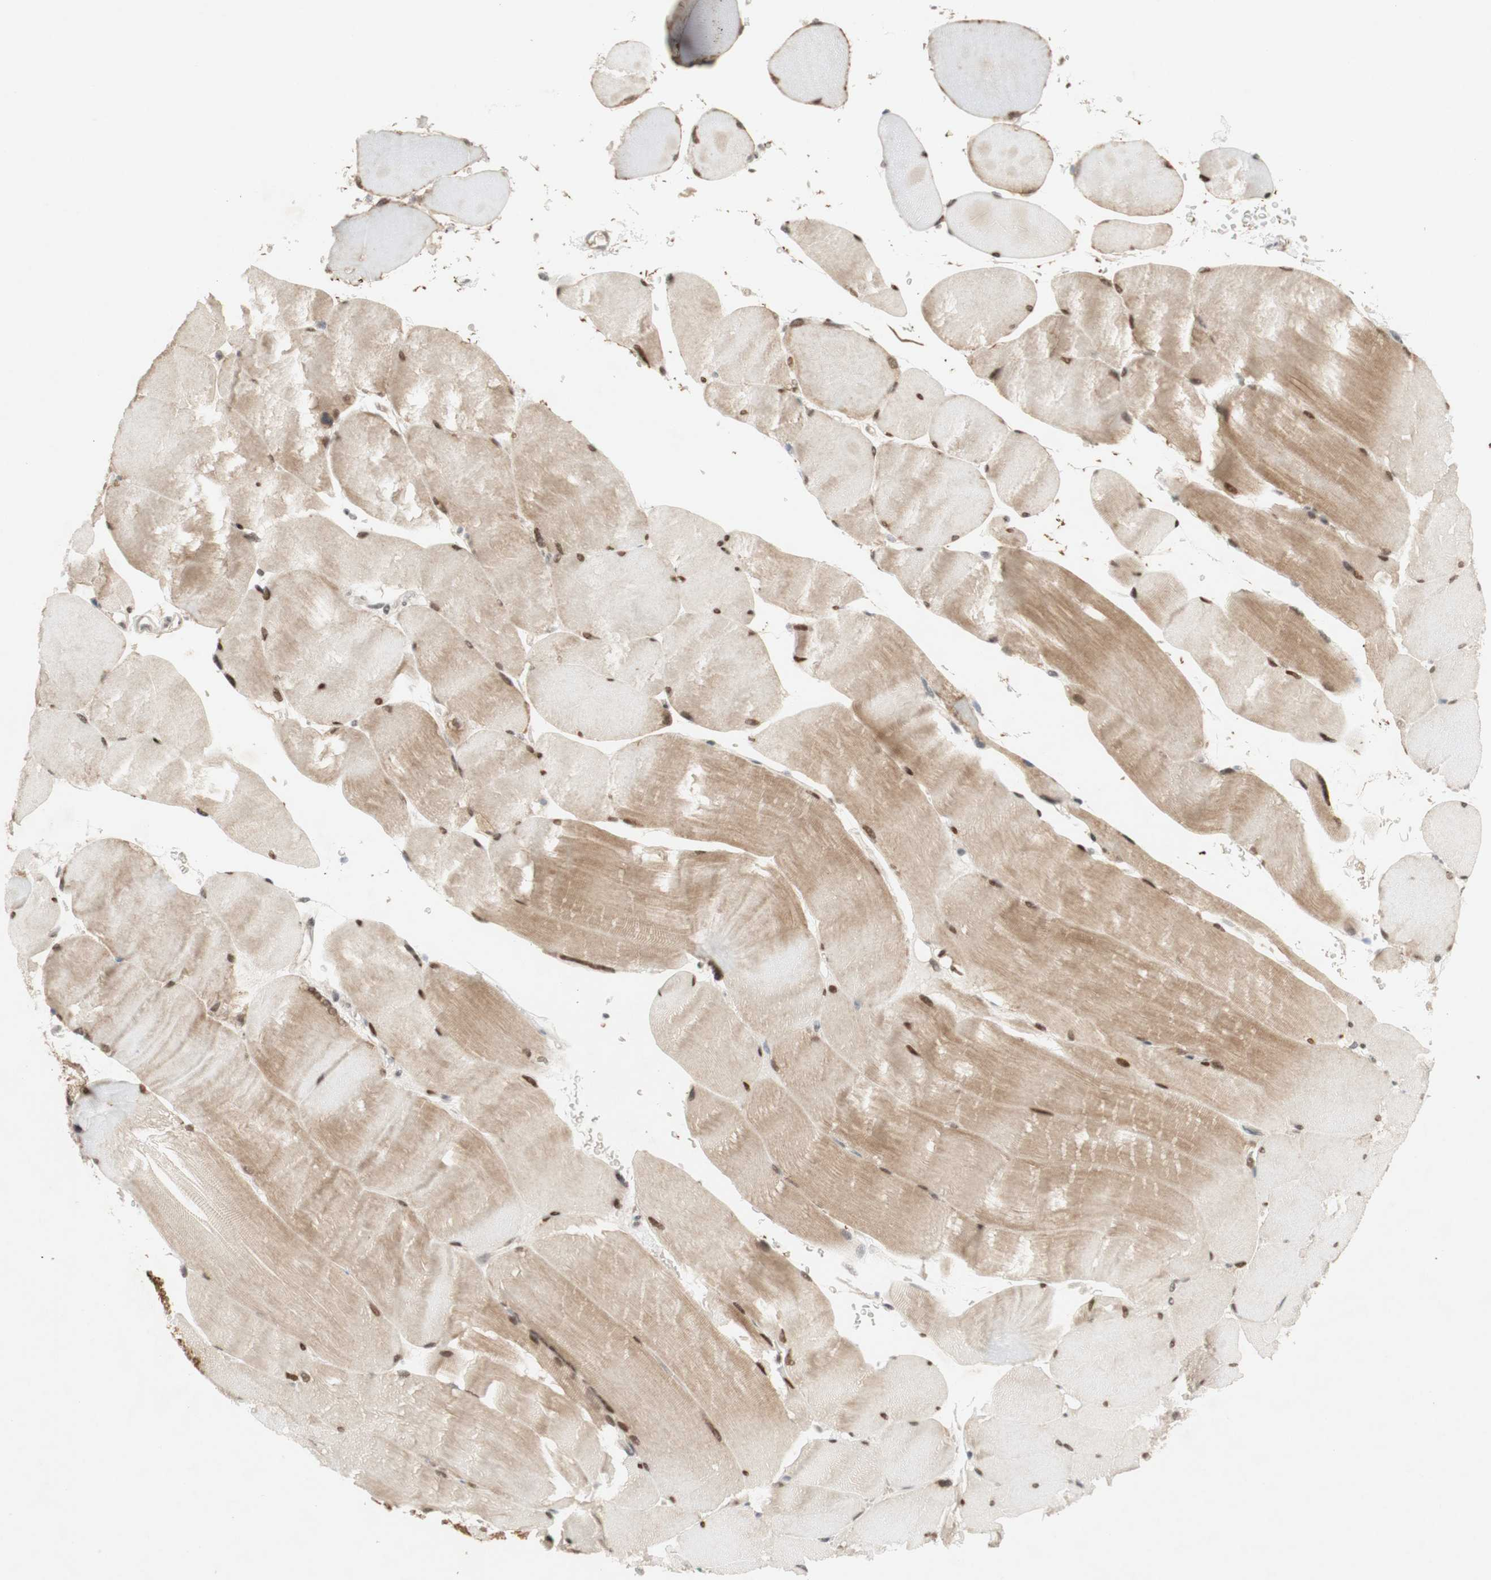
{"staining": {"intensity": "moderate", "quantity": ">75%", "location": "cytoplasmic/membranous,nuclear"}, "tissue": "skeletal muscle", "cell_type": "Myocytes", "image_type": "normal", "snomed": [{"axis": "morphology", "description": "Normal tissue, NOS"}, {"axis": "topography", "description": "Skin"}, {"axis": "topography", "description": "Skeletal muscle"}], "caption": "Immunohistochemical staining of normal human skeletal muscle displays medium levels of moderate cytoplasmic/membranous,nuclear expression in about >75% of myocytes. Using DAB (3,3'-diaminobenzidine) (brown) and hematoxylin (blue) stains, captured at high magnification using brightfield microscopy.", "gene": "DNMT3A", "patient": {"sex": "male", "age": 83}}